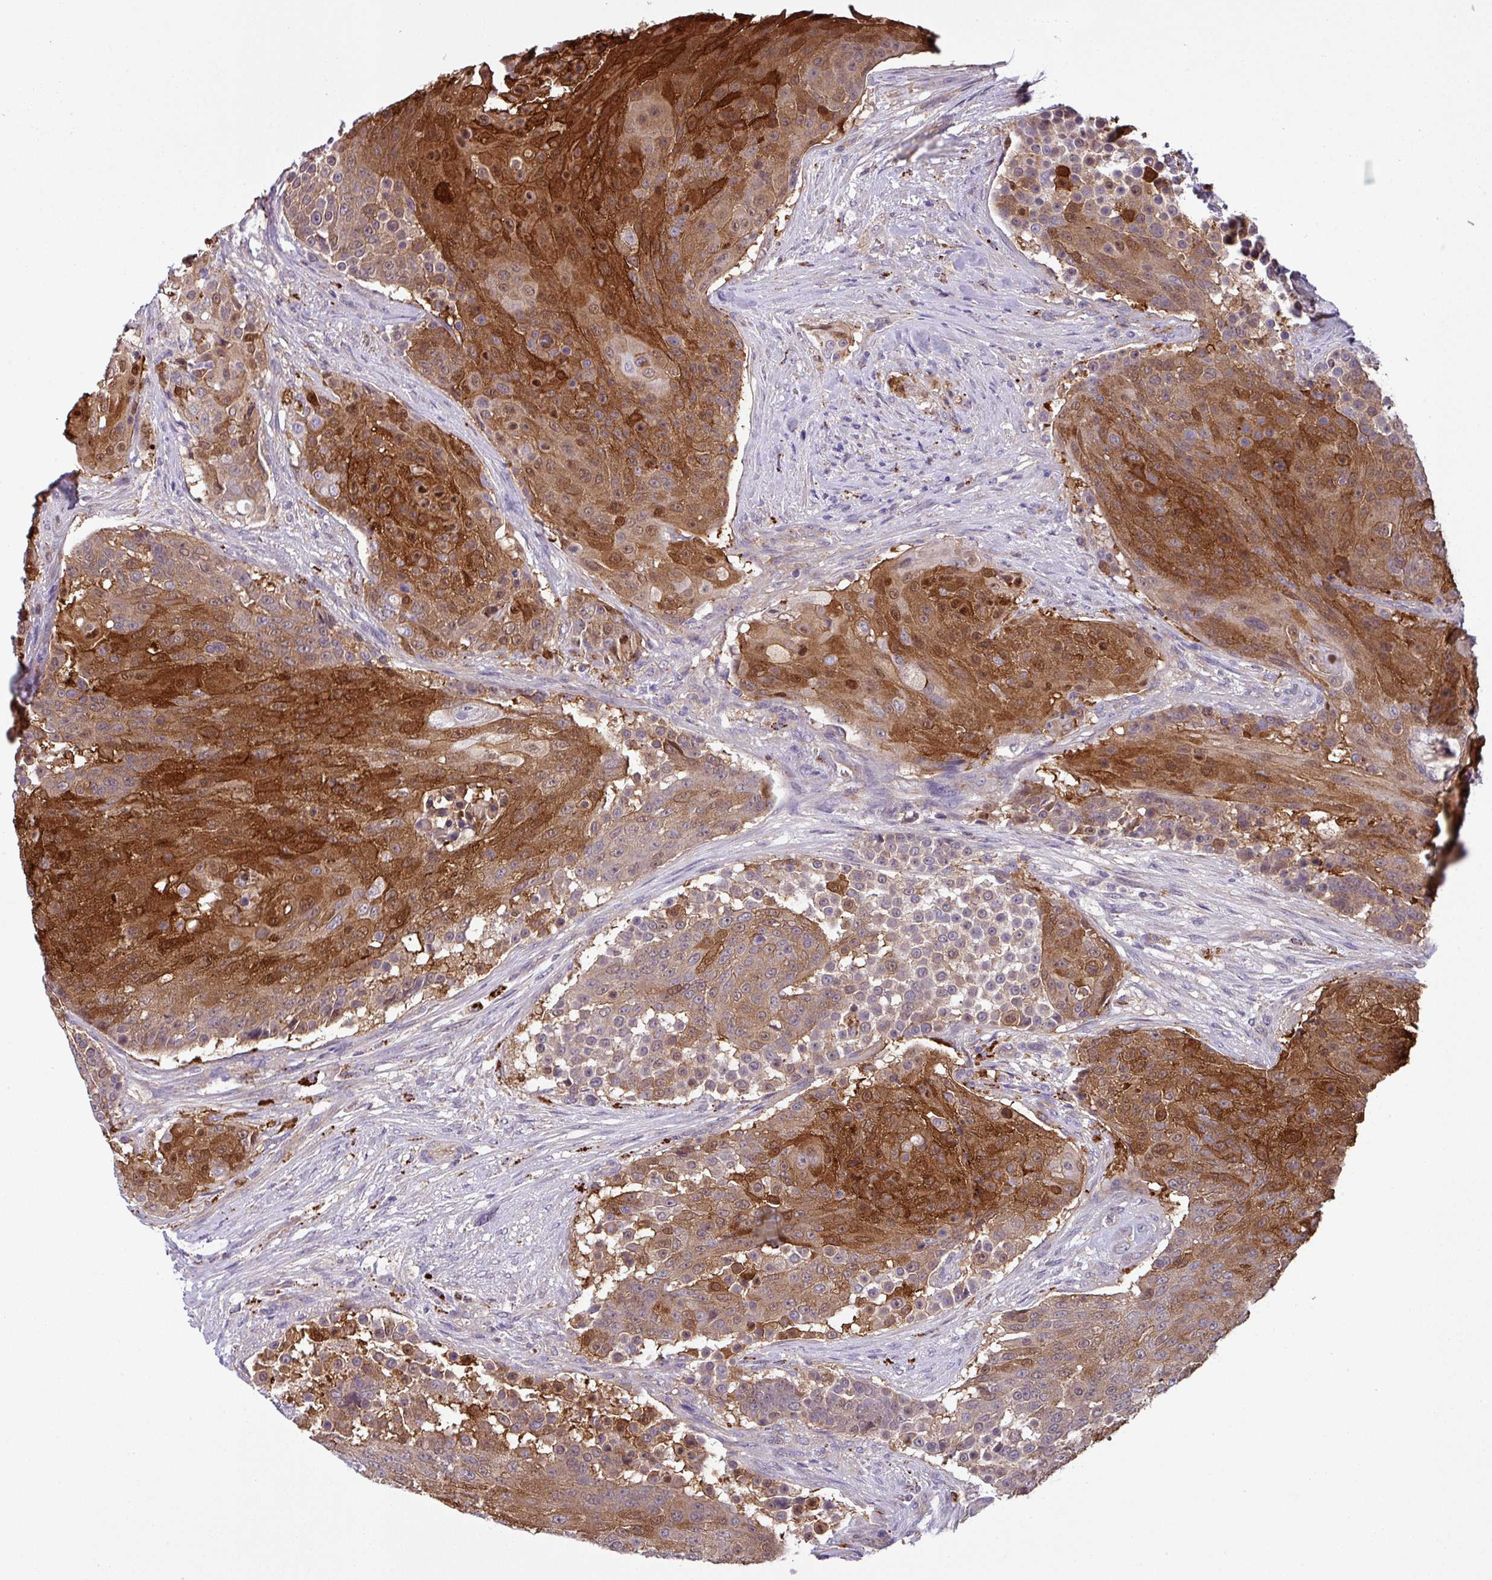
{"staining": {"intensity": "strong", "quantity": "25%-75%", "location": "cytoplasmic/membranous"}, "tissue": "urothelial cancer", "cell_type": "Tumor cells", "image_type": "cancer", "snomed": [{"axis": "morphology", "description": "Urothelial carcinoma, High grade"}, {"axis": "topography", "description": "Urinary bladder"}], "caption": "Immunohistochemistry (IHC) micrograph of neoplastic tissue: high-grade urothelial carcinoma stained using immunohistochemistry shows high levels of strong protein expression localized specifically in the cytoplasmic/membranous of tumor cells, appearing as a cytoplasmic/membranous brown color.", "gene": "SLC23A2", "patient": {"sex": "female", "age": 63}}